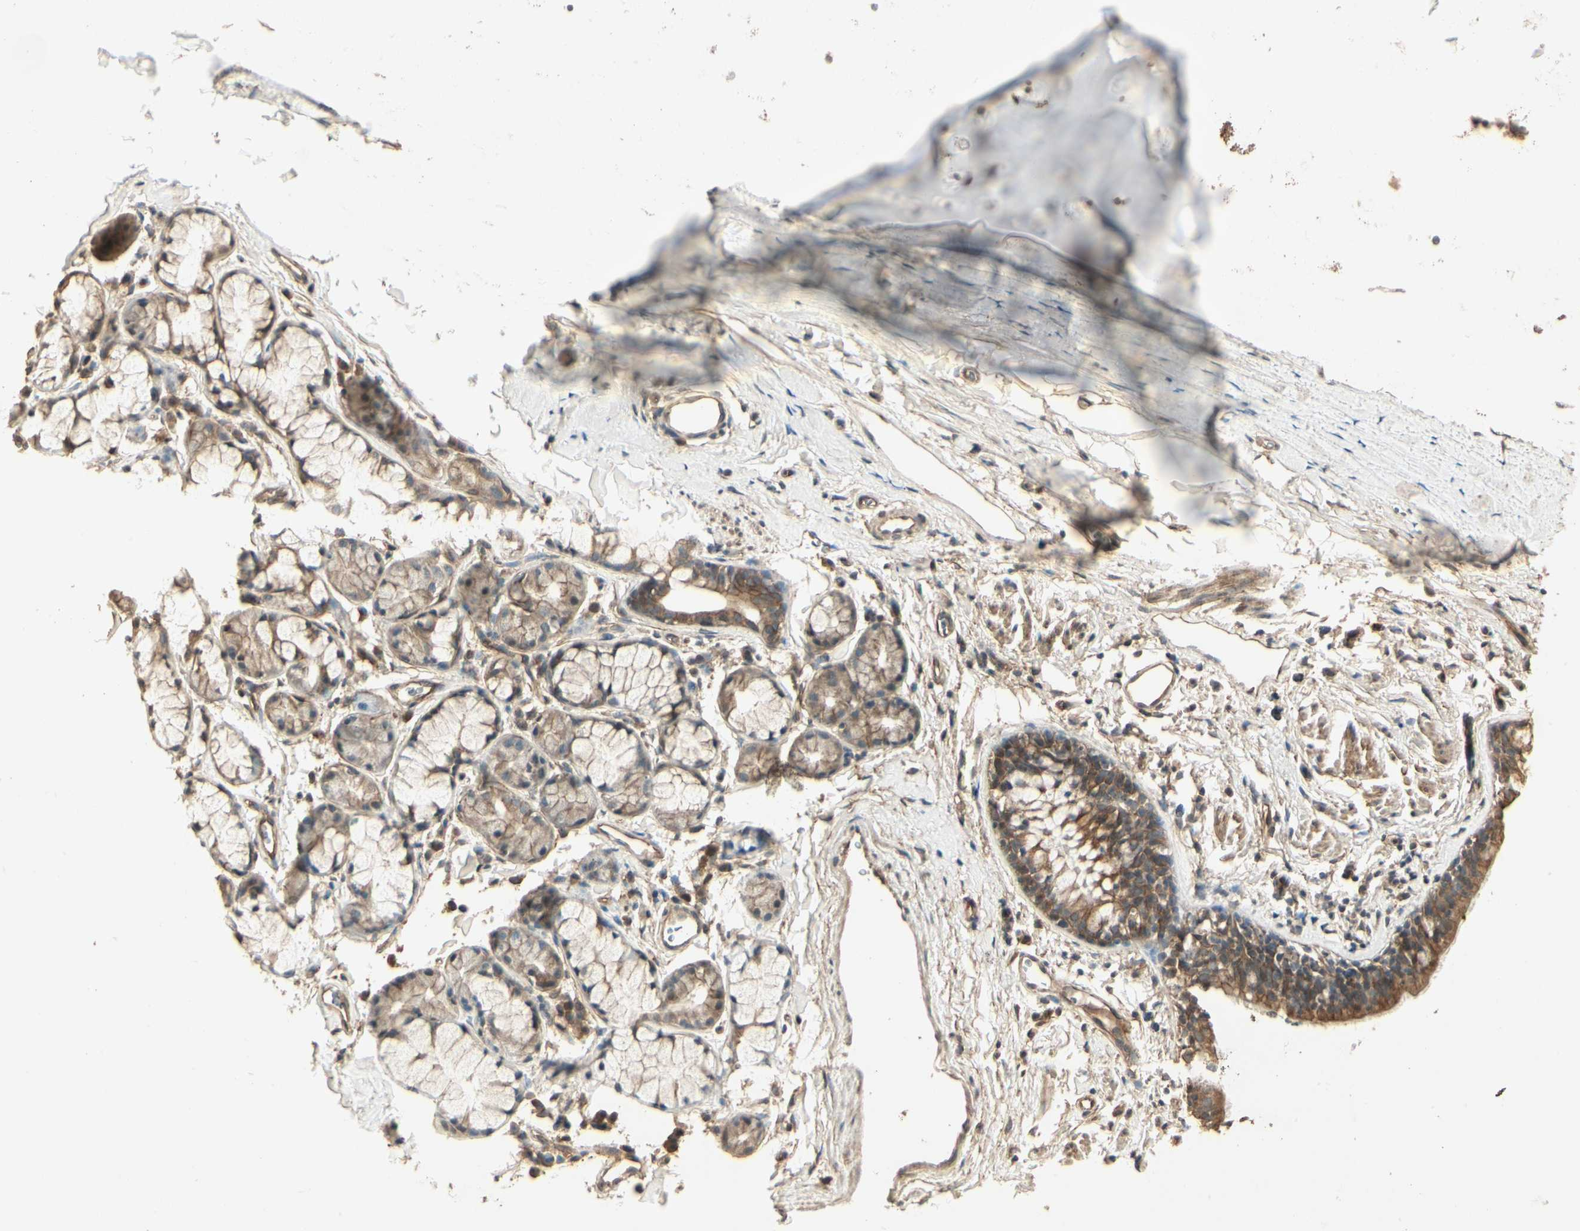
{"staining": {"intensity": "moderate", "quantity": ">75%", "location": "cytoplasmic/membranous"}, "tissue": "bronchus", "cell_type": "Respiratory epithelial cells", "image_type": "normal", "snomed": [{"axis": "morphology", "description": "Normal tissue, NOS"}, {"axis": "morphology", "description": "Malignant melanoma, Metastatic site"}, {"axis": "topography", "description": "Bronchus"}, {"axis": "topography", "description": "Lung"}], "caption": "Bronchus stained for a protein (brown) reveals moderate cytoplasmic/membranous positive expression in about >75% of respiratory epithelial cells.", "gene": "RNF180", "patient": {"sex": "male", "age": 64}}